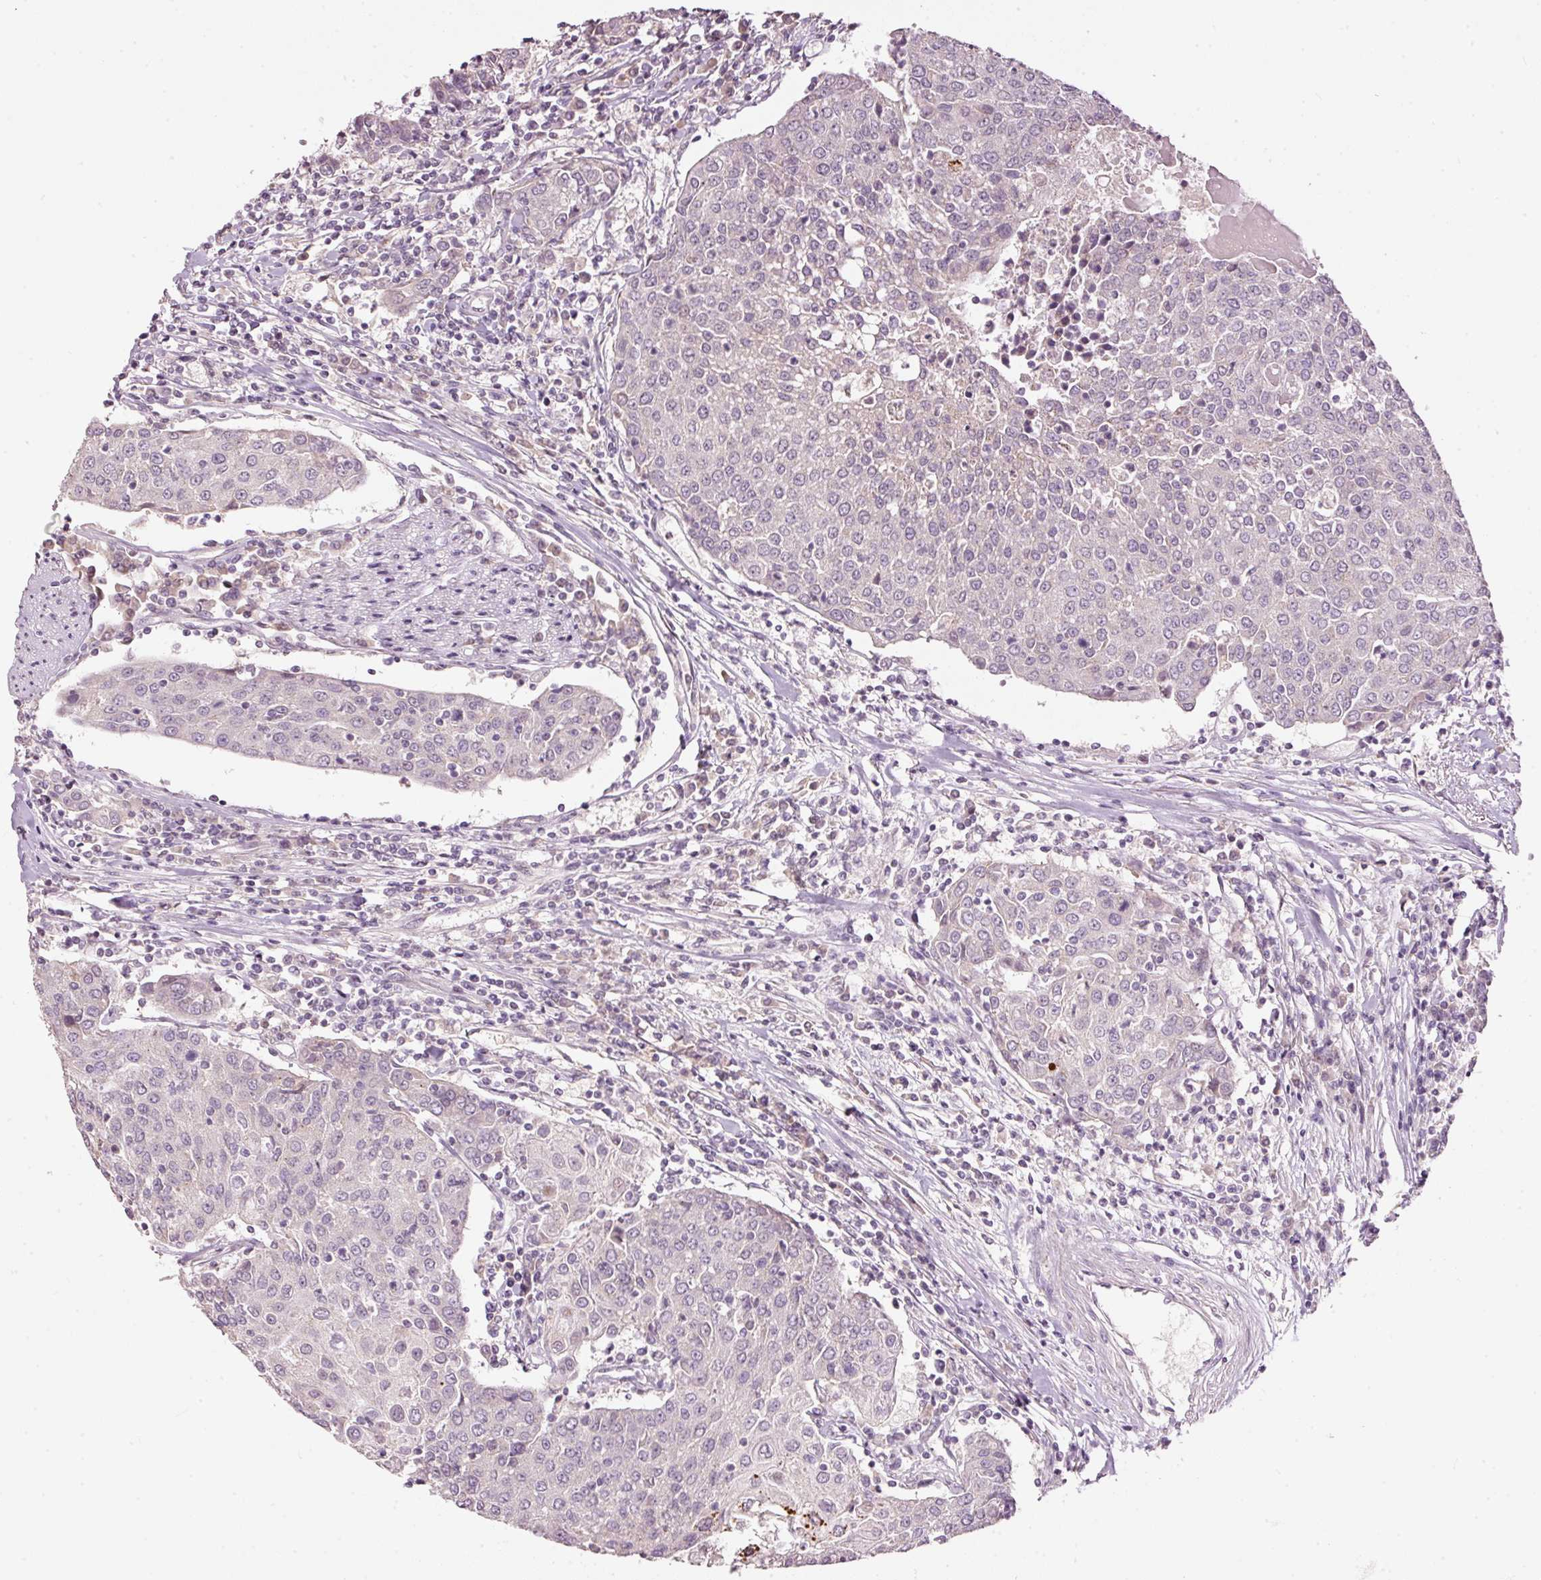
{"staining": {"intensity": "negative", "quantity": "none", "location": "none"}, "tissue": "urothelial cancer", "cell_type": "Tumor cells", "image_type": "cancer", "snomed": [{"axis": "morphology", "description": "Urothelial carcinoma, High grade"}, {"axis": "topography", "description": "Urinary bladder"}], "caption": "Urothelial cancer stained for a protein using immunohistochemistry (IHC) demonstrates no positivity tumor cells.", "gene": "TOB2", "patient": {"sex": "female", "age": 85}}